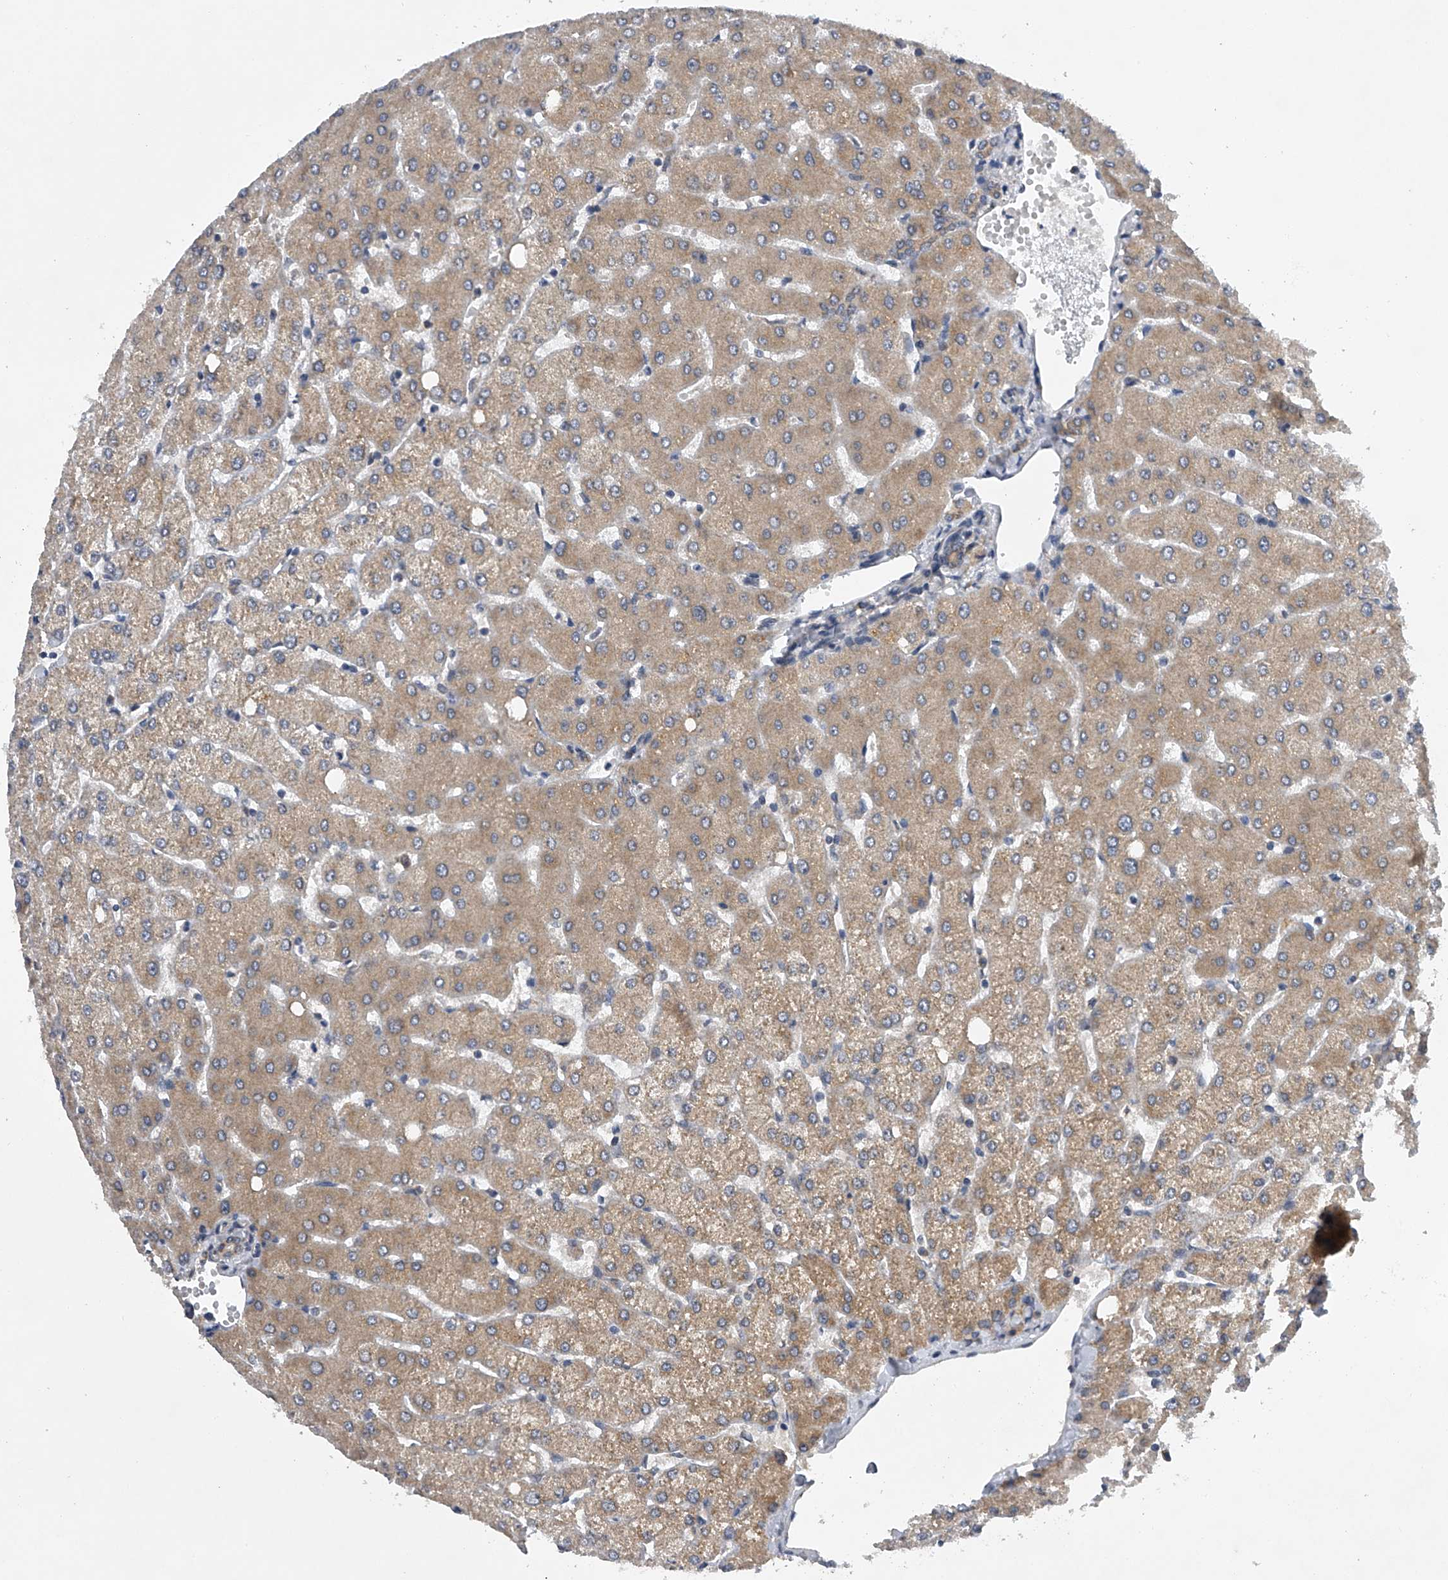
{"staining": {"intensity": "weak", "quantity": "25%-75%", "location": "cytoplasmic/membranous"}, "tissue": "liver", "cell_type": "Cholangiocytes", "image_type": "normal", "snomed": [{"axis": "morphology", "description": "Normal tissue, NOS"}, {"axis": "topography", "description": "Liver"}], "caption": "This histopathology image reveals immunohistochemistry staining of benign liver, with low weak cytoplasmic/membranous positivity in about 25%-75% of cholangiocytes.", "gene": "RNF5", "patient": {"sex": "female", "age": 54}}